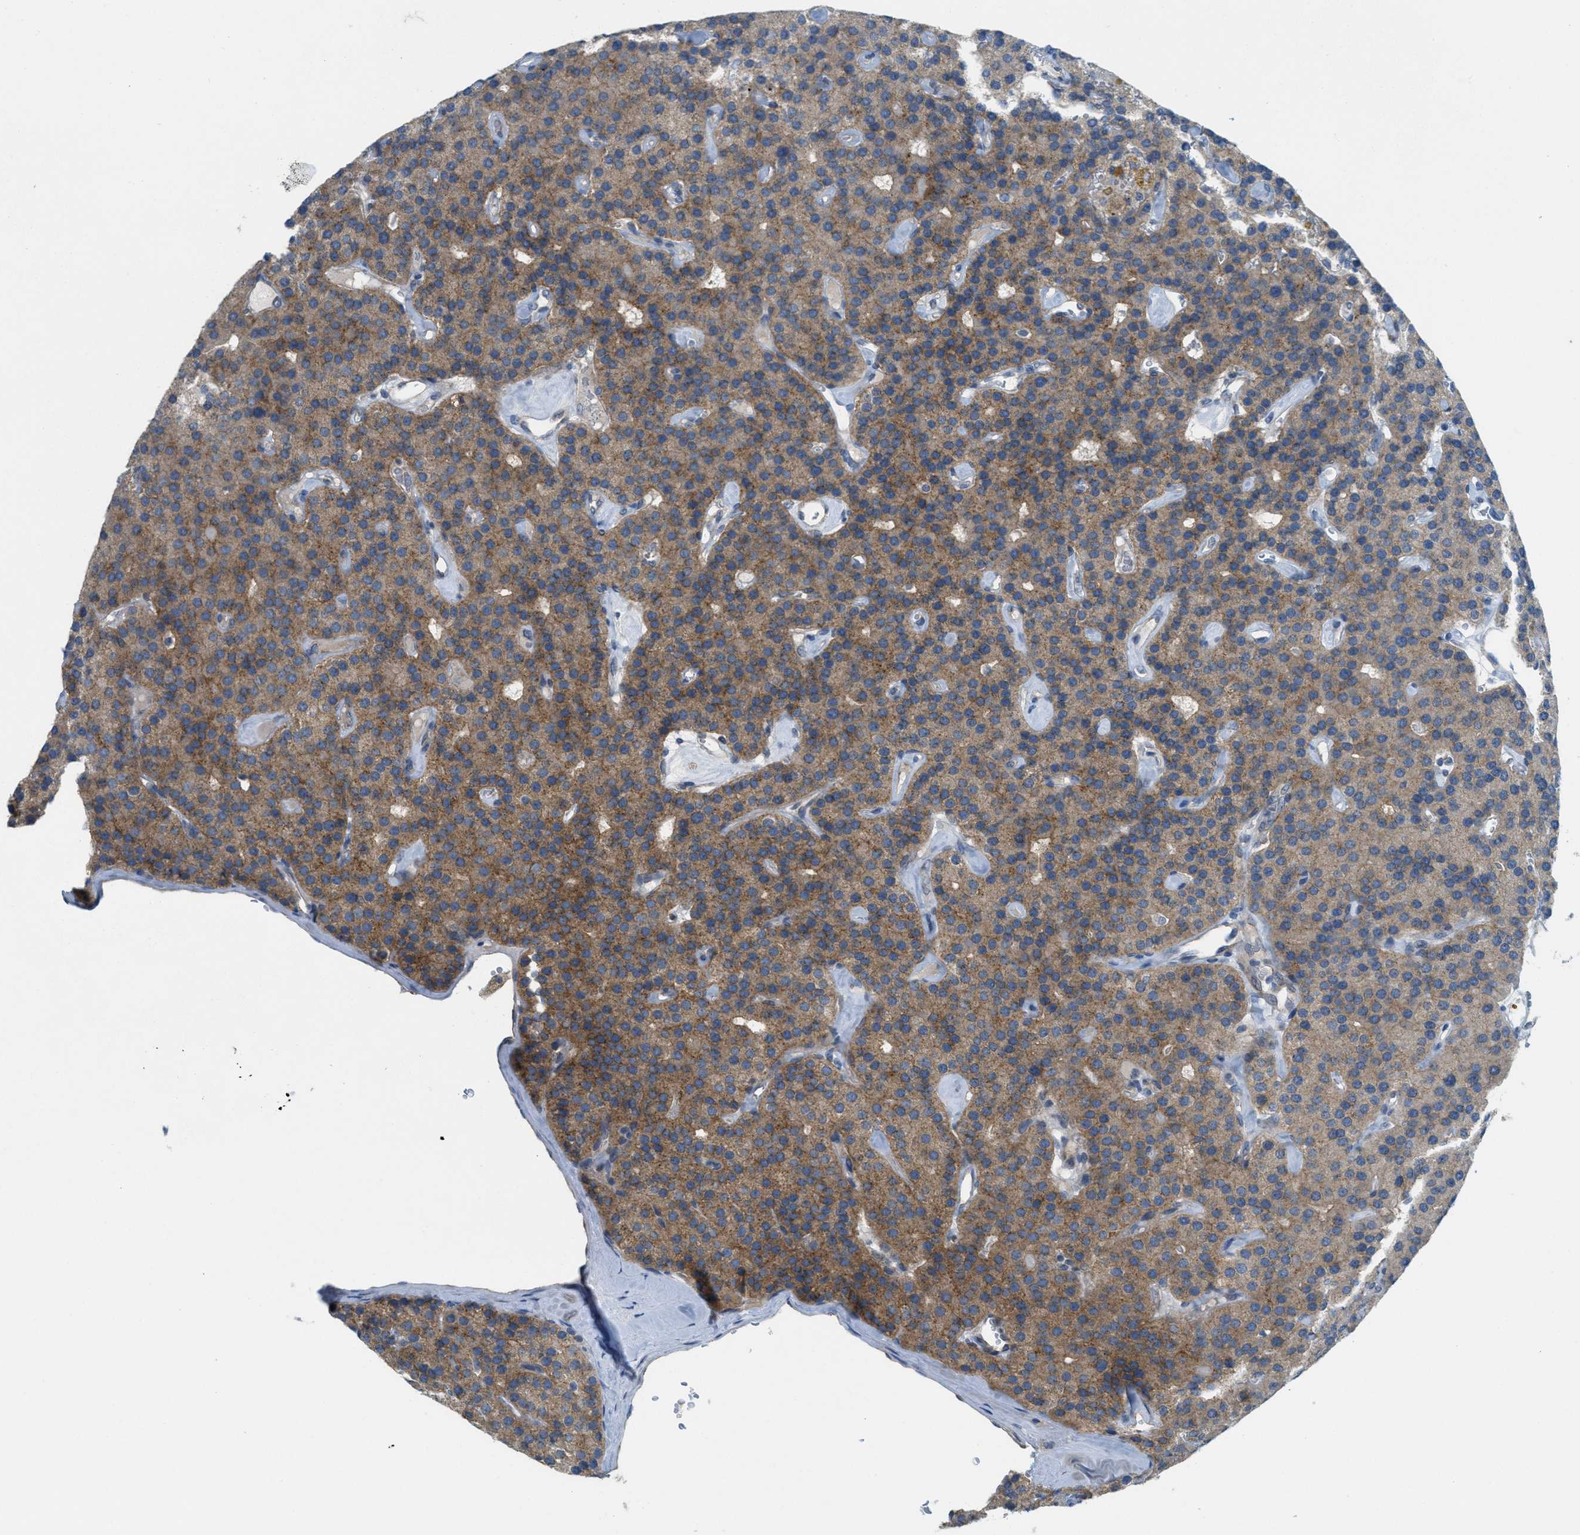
{"staining": {"intensity": "moderate", "quantity": ">75%", "location": "cytoplasmic/membranous"}, "tissue": "parathyroid gland", "cell_type": "Glandular cells", "image_type": "normal", "snomed": [{"axis": "morphology", "description": "Normal tissue, NOS"}, {"axis": "morphology", "description": "Adenoma, NOS"}, {"axis": "topography", "description": "Parathyroid gland"}], "caption": "DAB immunohistochemical staining of normal parathyroid gland exhibits moderate cytoplasmic/membranous protein positivity in approximately >75% of glandular cells.", "gene": "ZFYVE9", "patient": {"sex": "female", "age": 86}}